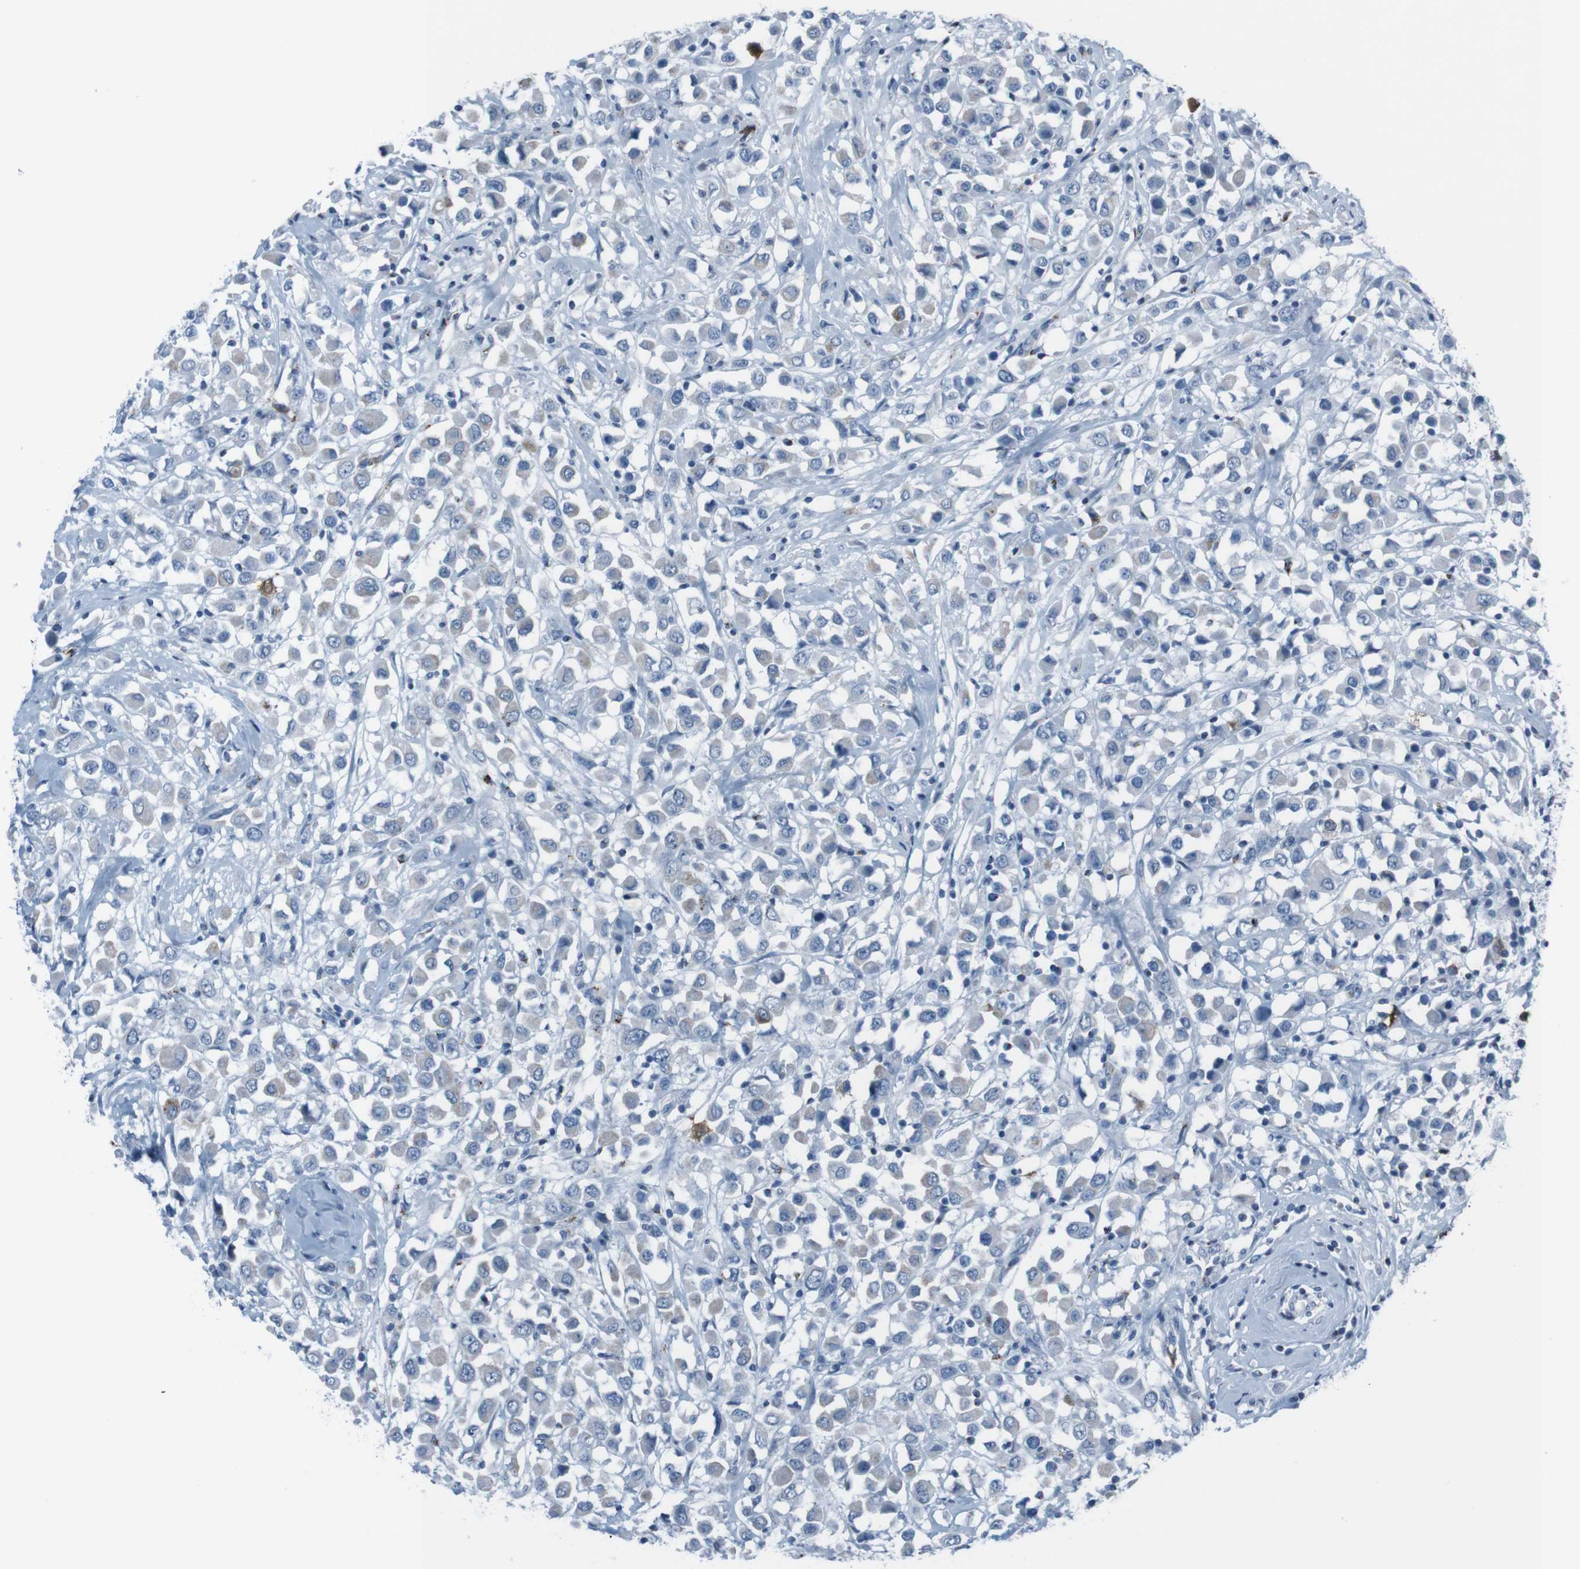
{"staining": {"intensity": "negative", "quantity": "none", "location": "none"}, "tissue": "breast cancer", "cell_type": "Tumor cells", "image_type": "cancer", "snomed": [{"axis": "morphology", "description": "Duct carcinoma"}, {"axis": "topography", "description": "Breast"}], "caption": "A micrograph of human breast cancer is negative for staining in tumor cells.", "gene": "ST6GAL1", "patient": {"sex": "female", "age": 61}}